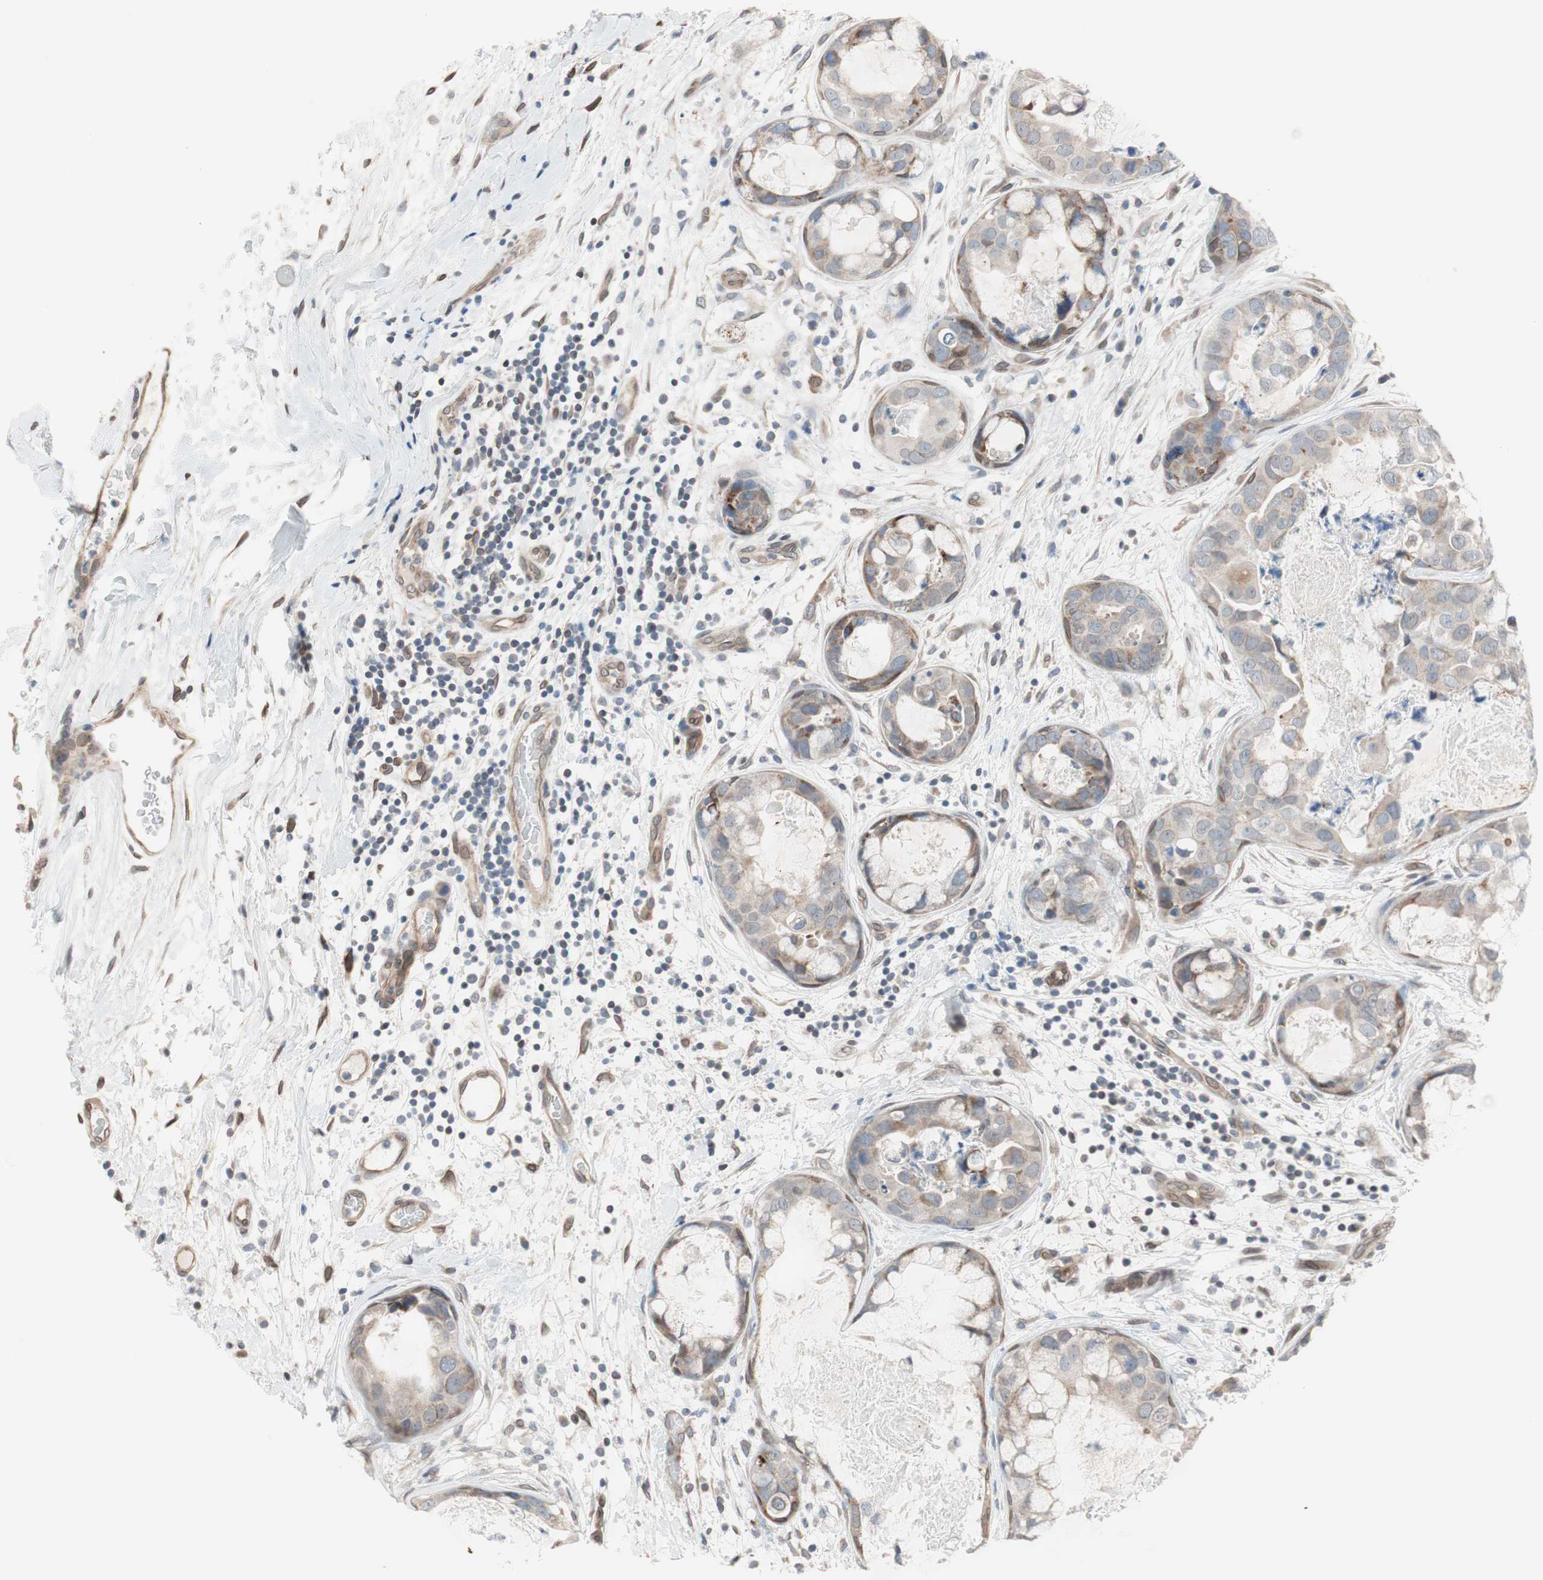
{"staining": {"intensity": "weak", "quantity": ">75%", "location": "cytoplasmic/membranous"}, "tissue": "breast cancer", "cell_type": "Tumor cells", "image_type": "cancer", "snomed": [{"axis": "morphology", "description": "Duct carcinoma"}, {"axis": "topography", "description": "Breast"}], "caption": "Immunohistochemical staining of human invasive ductal carcinoma (breast) shows weak cytoplasmic/membranous protein positivity in approximately >75% of tumor cells. The staining is performed using DAB (3,3'-diaminobenzidine) brown chromogen to label protein expression. The nuclei are counter-stained blue using hematoxylin.", "gene": "ARNT2", "patient": {"sex": "female", "age": 40}}